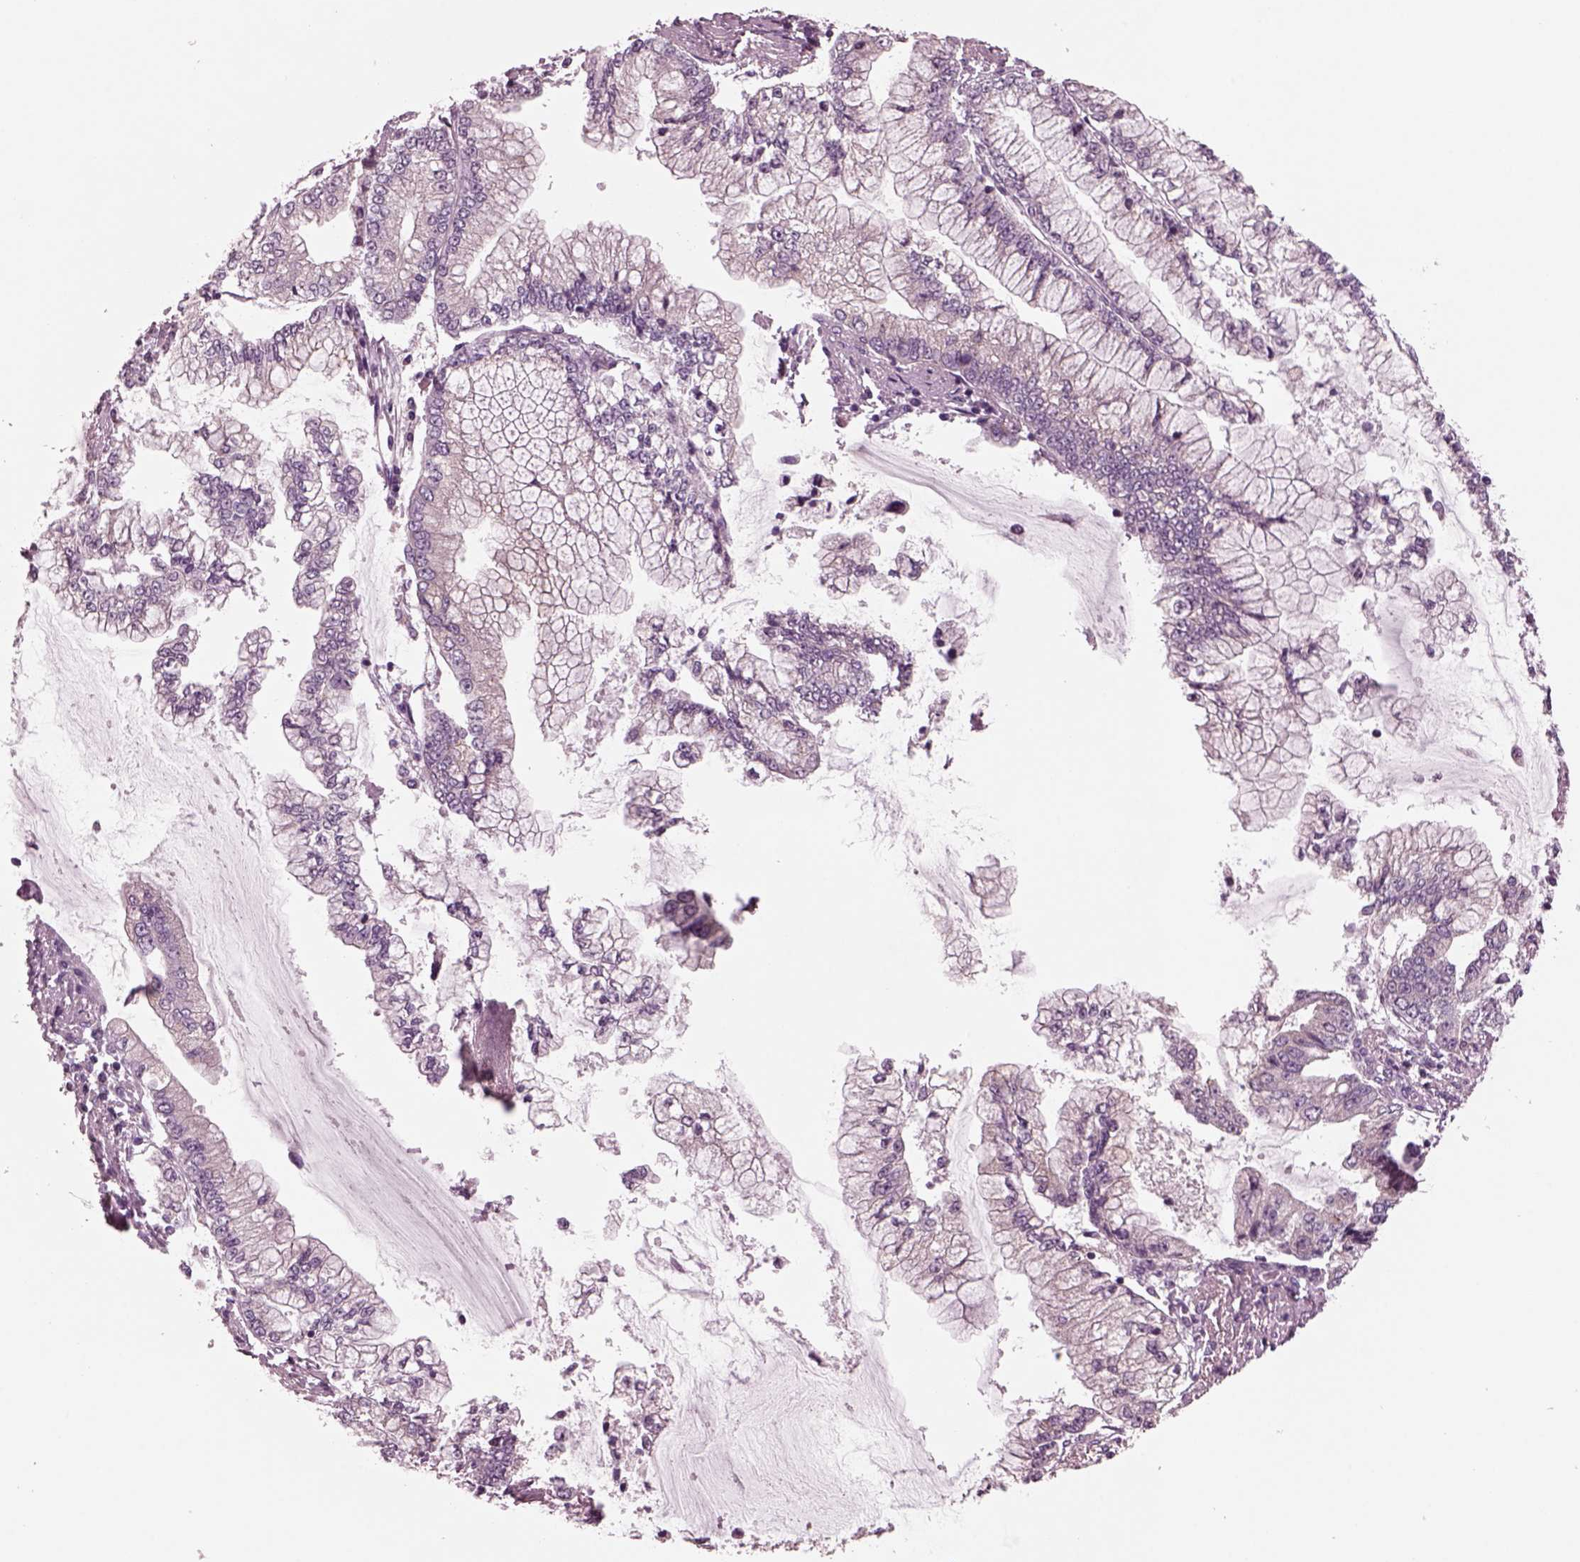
{"staining": {"intensity": "negative", "quantity": "none", "location": "none"}, "tissue": "stomach cancer", "cell_type": "Tumor cells", "image_type": "cancer", "snomed": [{"axis": "morphology", "description": "Adenocarcinoma, NOS"}, {"axis": "topography", "description": "Stomach, upper"}], "caption": "Stomach cancer stained for a protein using IHC reveals no expression tumor cells.", "gene": "AP4M1", "patient": {"sex": "female", "age": 74}}